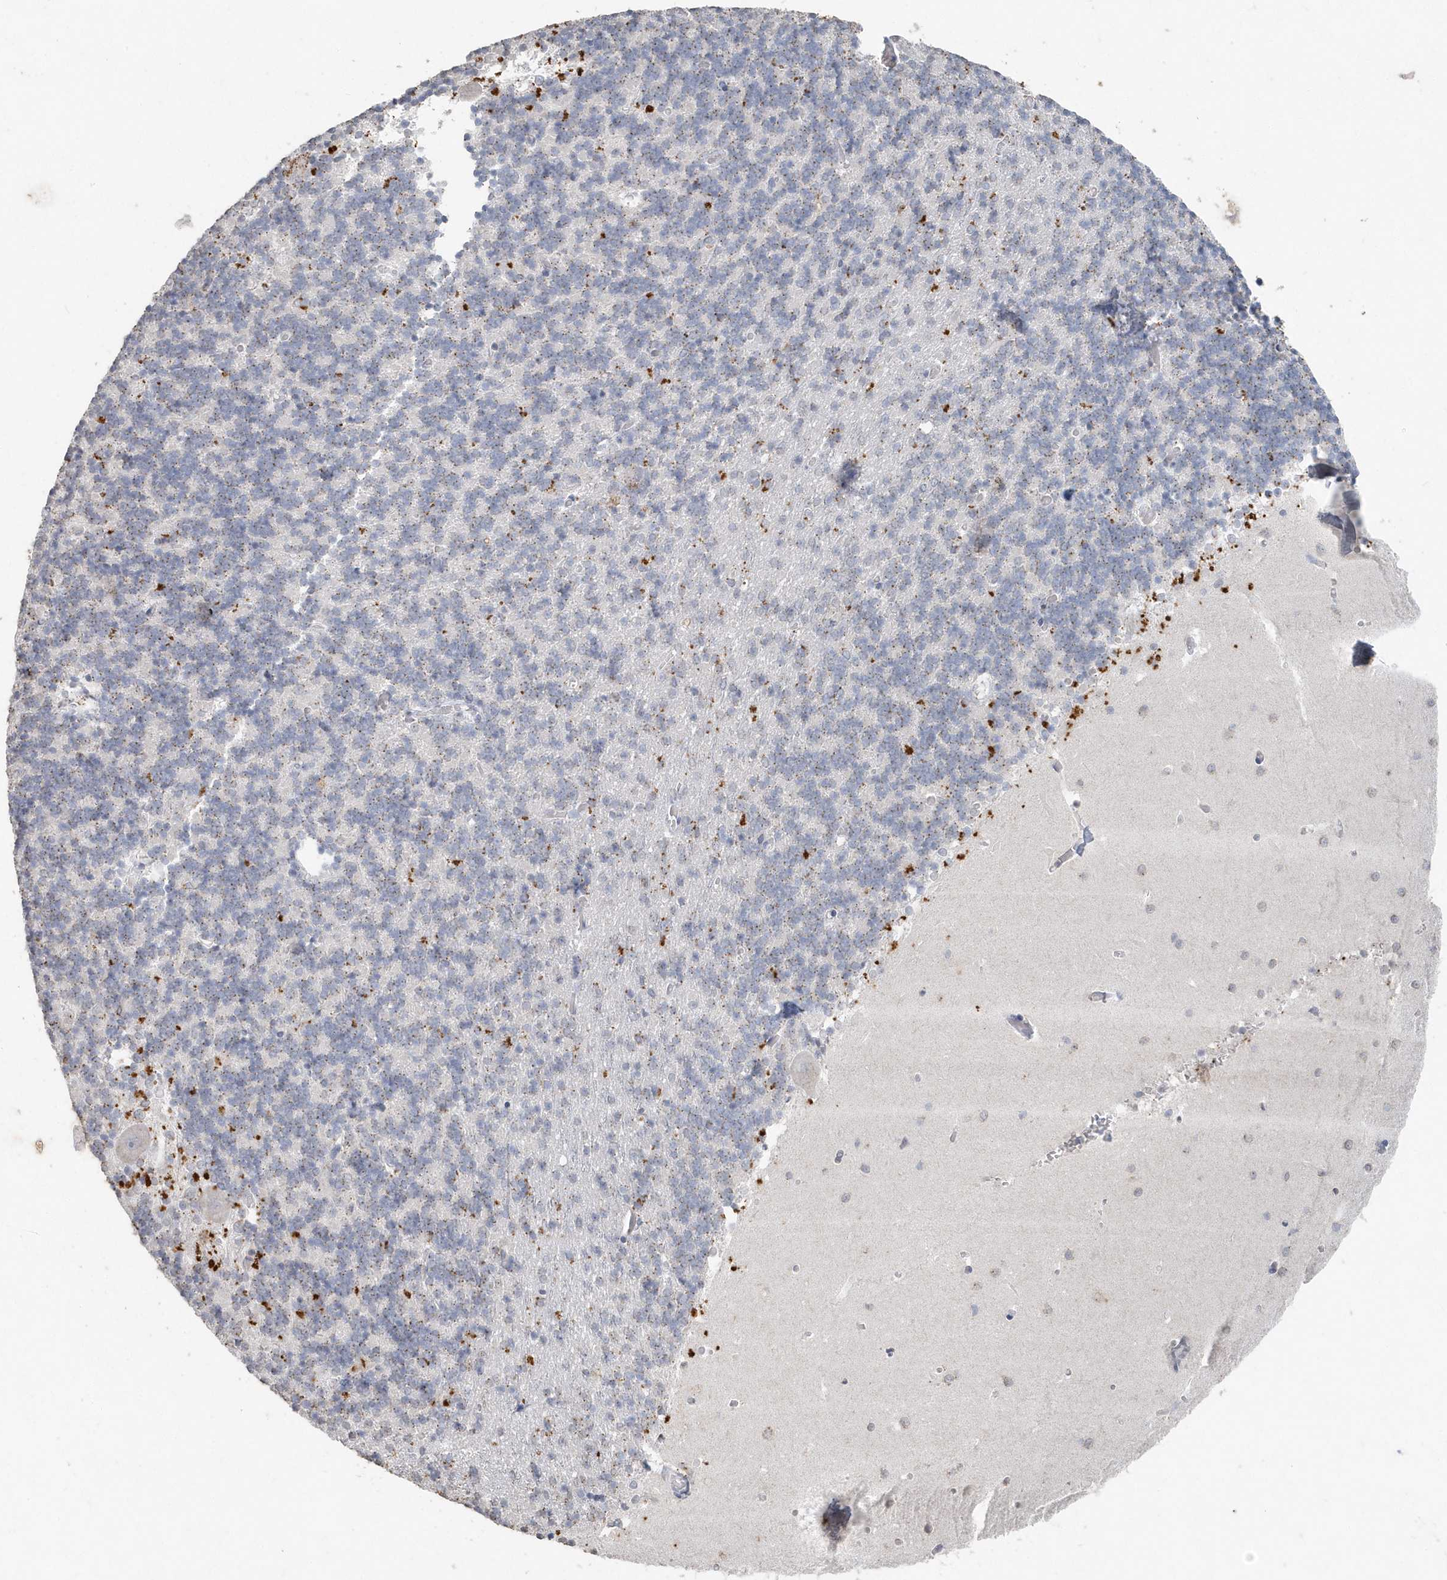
{"staining": {"intensity": "weak", "quantity": "25%-75%", "location": "cytoplasmic/membranous"}, "tissue": "cerebellum", "cell_type": "Cells in granular layer", "image_type": "normal", "snomed": [{"axis": "morphology", "description": "Normal tissue, NOS"}, {"axis": "topography", "description": "Cerebellum"}], "caption": "Immunohistochemical staining of normal cerebellum demonstrates 25%-75% levels of weak cytoplasmic/membranous protein staining in about 25%-75% of cells in granular layer. The staining is performed using DAB (3,3'-diaminobenzidine) brown chromogen to label protein expression. The nuclei are counter-stained blue using hematoxylin.", "gene": "PDCD1", "patient": {"sex": "male", "age": 37}}